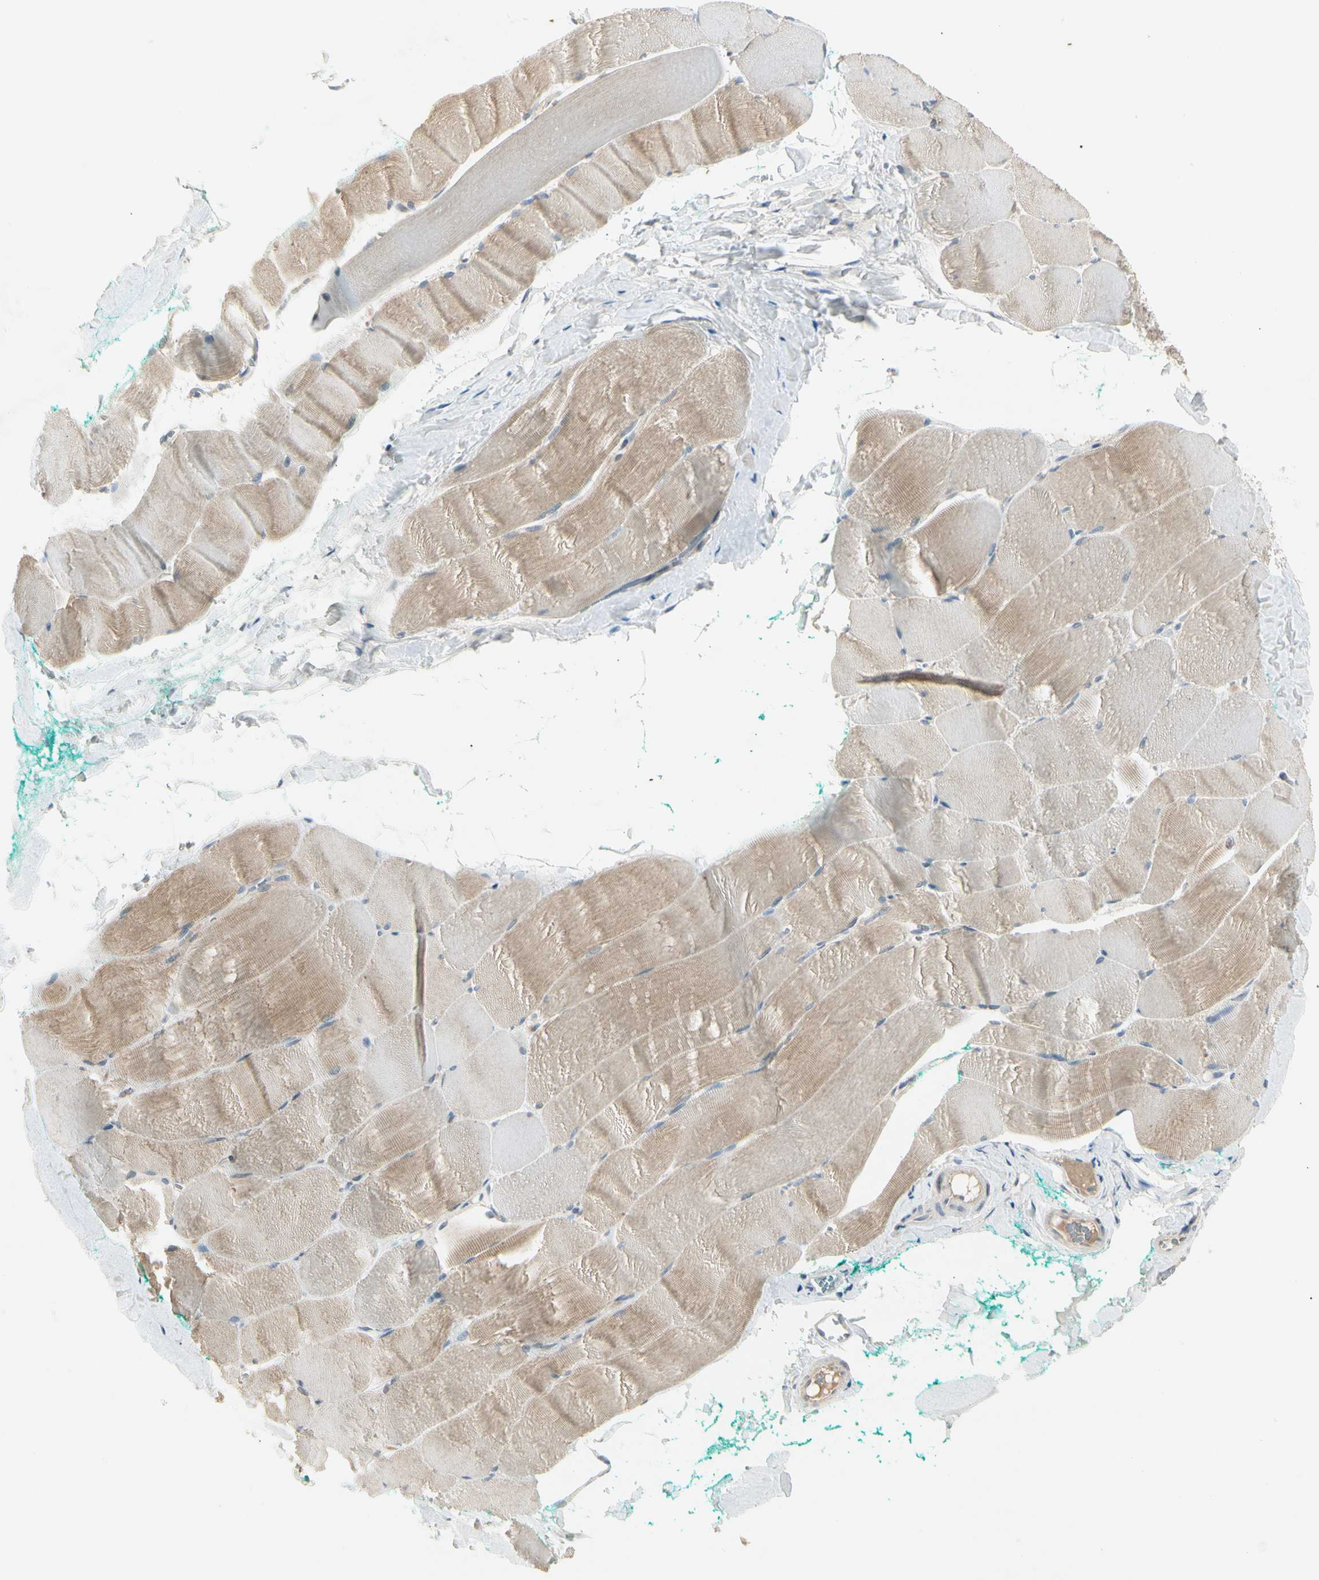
{"staining": {"intensity": "weak", "quantity": "25%-75%", "location": "cytoplasmic/membranous"}, "tissue": "skeletal muscle", "cell_type": "Myocytes", "image_type": "normal", "snomed": [{"axis": "morphology", "description": "Normal tissue, NOS"}, {"axis": "morphology", "description": "Squamous cell carcinoma, NOS"}, {"axis": "topography", "description": "Skeletal muscle"}], "caption": "IHC (DAB) staining of benign human skeletal muscle shows weak cytoplasmic/membranous protein staining in about 25%-75% of myocytes. Using DAB (3,3'-diaminobenzidine) (brown) and hematoxylin (blue) stains, captured at high magnification using brightfield microscopy.", "gene": "PITX1", "patient": {"sex": "male", "age": 51}}